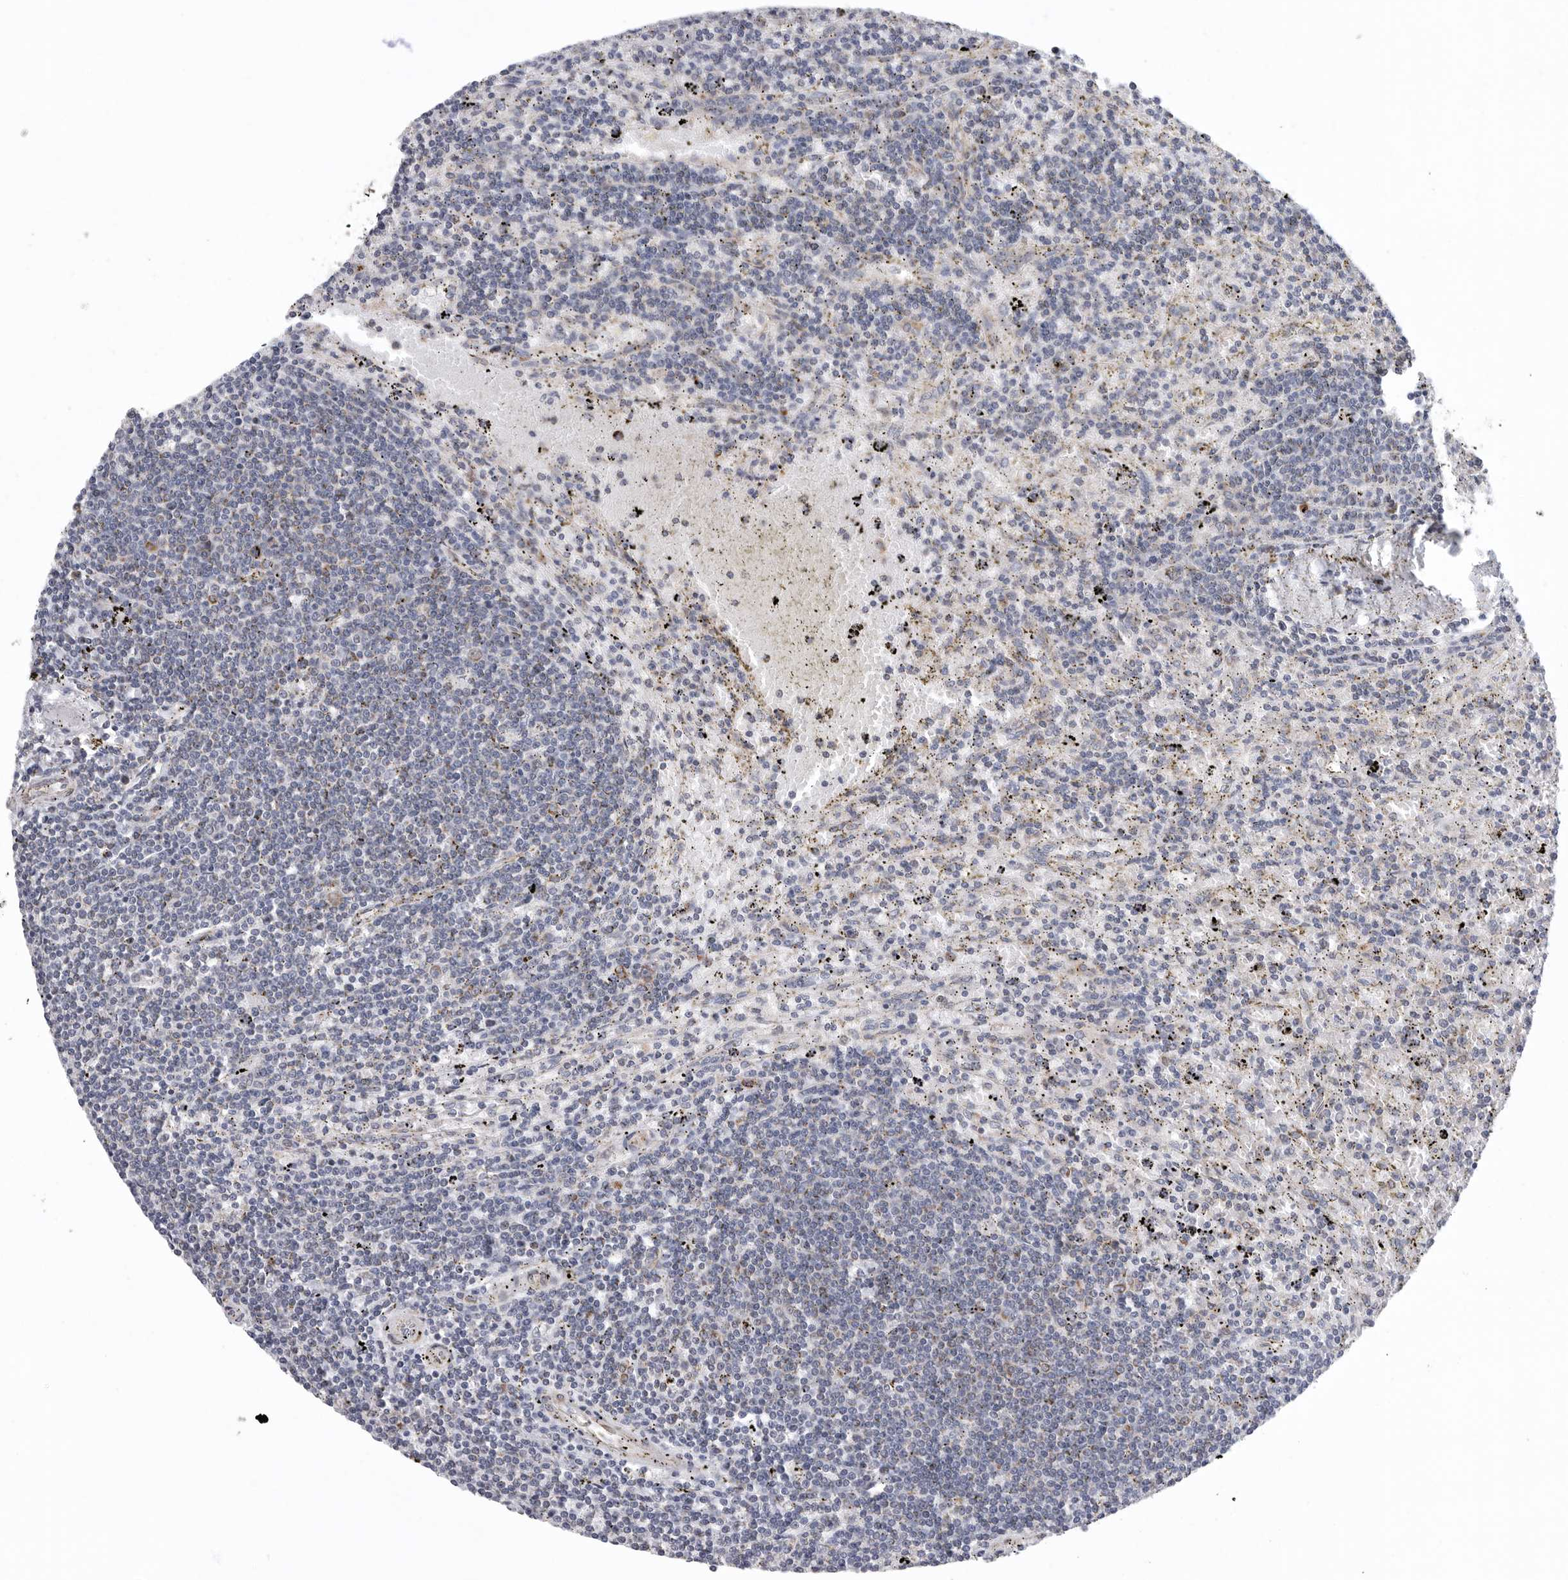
{"staining": {"intensity": "moderate", "quantity": "<25%", "location": "cytoplasmic/membranous"}, "tissue": "lymphoma", "cell_type": "Tumor cells", "image_type": "cancer", "snomed": [{"axis": "morphology", "description": "Malignant lymphoma, non-Hodgkin's type, Low grade"}, {"axis": "topography", "description": "Spleen"}], "caption": "Moderate cytoplasmic/membranous expression is appreciated in about <25% of tumor cells in malignant lymphoma, non-Hodgkin's type (low-grade).", "gene": "FKBP8", "patient": {"sex": "male", "age": 76}}